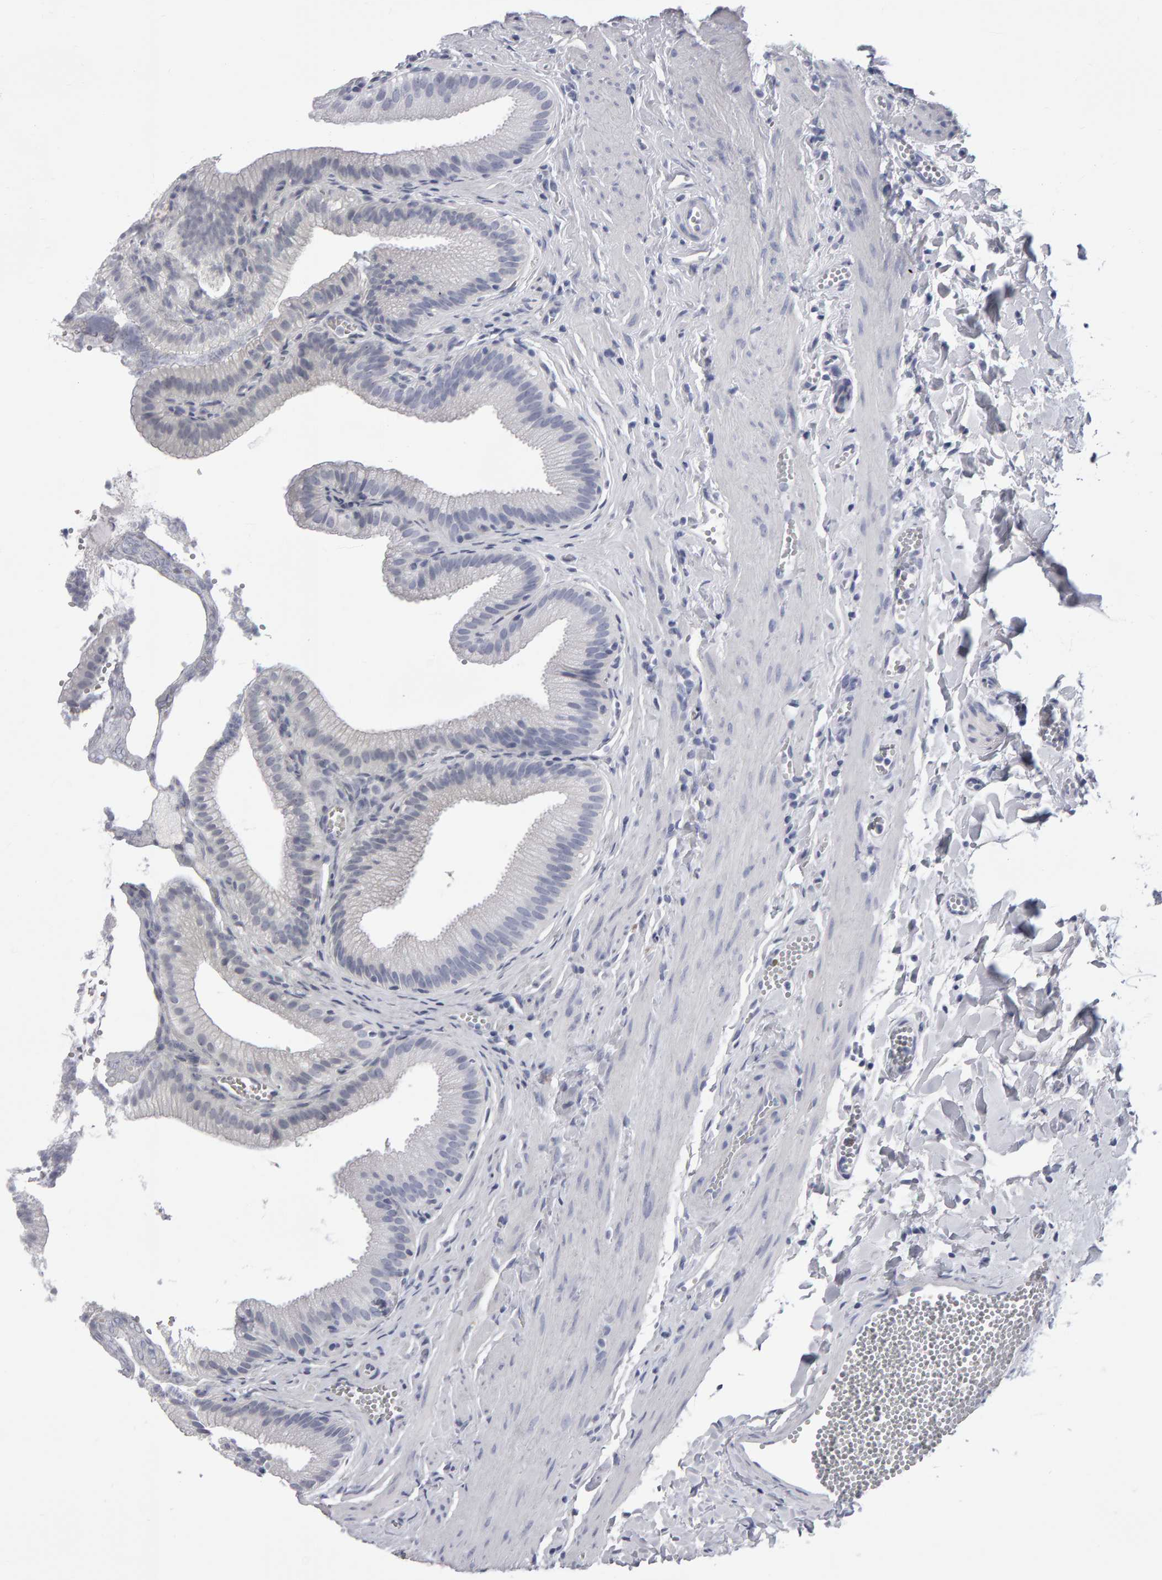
{"staining": {"intensity": "negative", "quantity": "none", "location": "none"}, "tissue": "gallbladder", "cell_type": "Glandular cells", "image_type": "normal", "snomed": [{"axis": "morphology", "description": "Normal tissue, NOS"}, {"axis": "topography", "description": "Gallbladder"}], "caption": "DAB (3,3'-diaminobenzidine) immunohistochemical staining of normal human gallbladder exhibits no significant positivity in glandular cells. (DAB immunohistochemistry (IHC), high magnification).", "gene": "NCDN", "patient": {"sex": "male", "age": 38}}